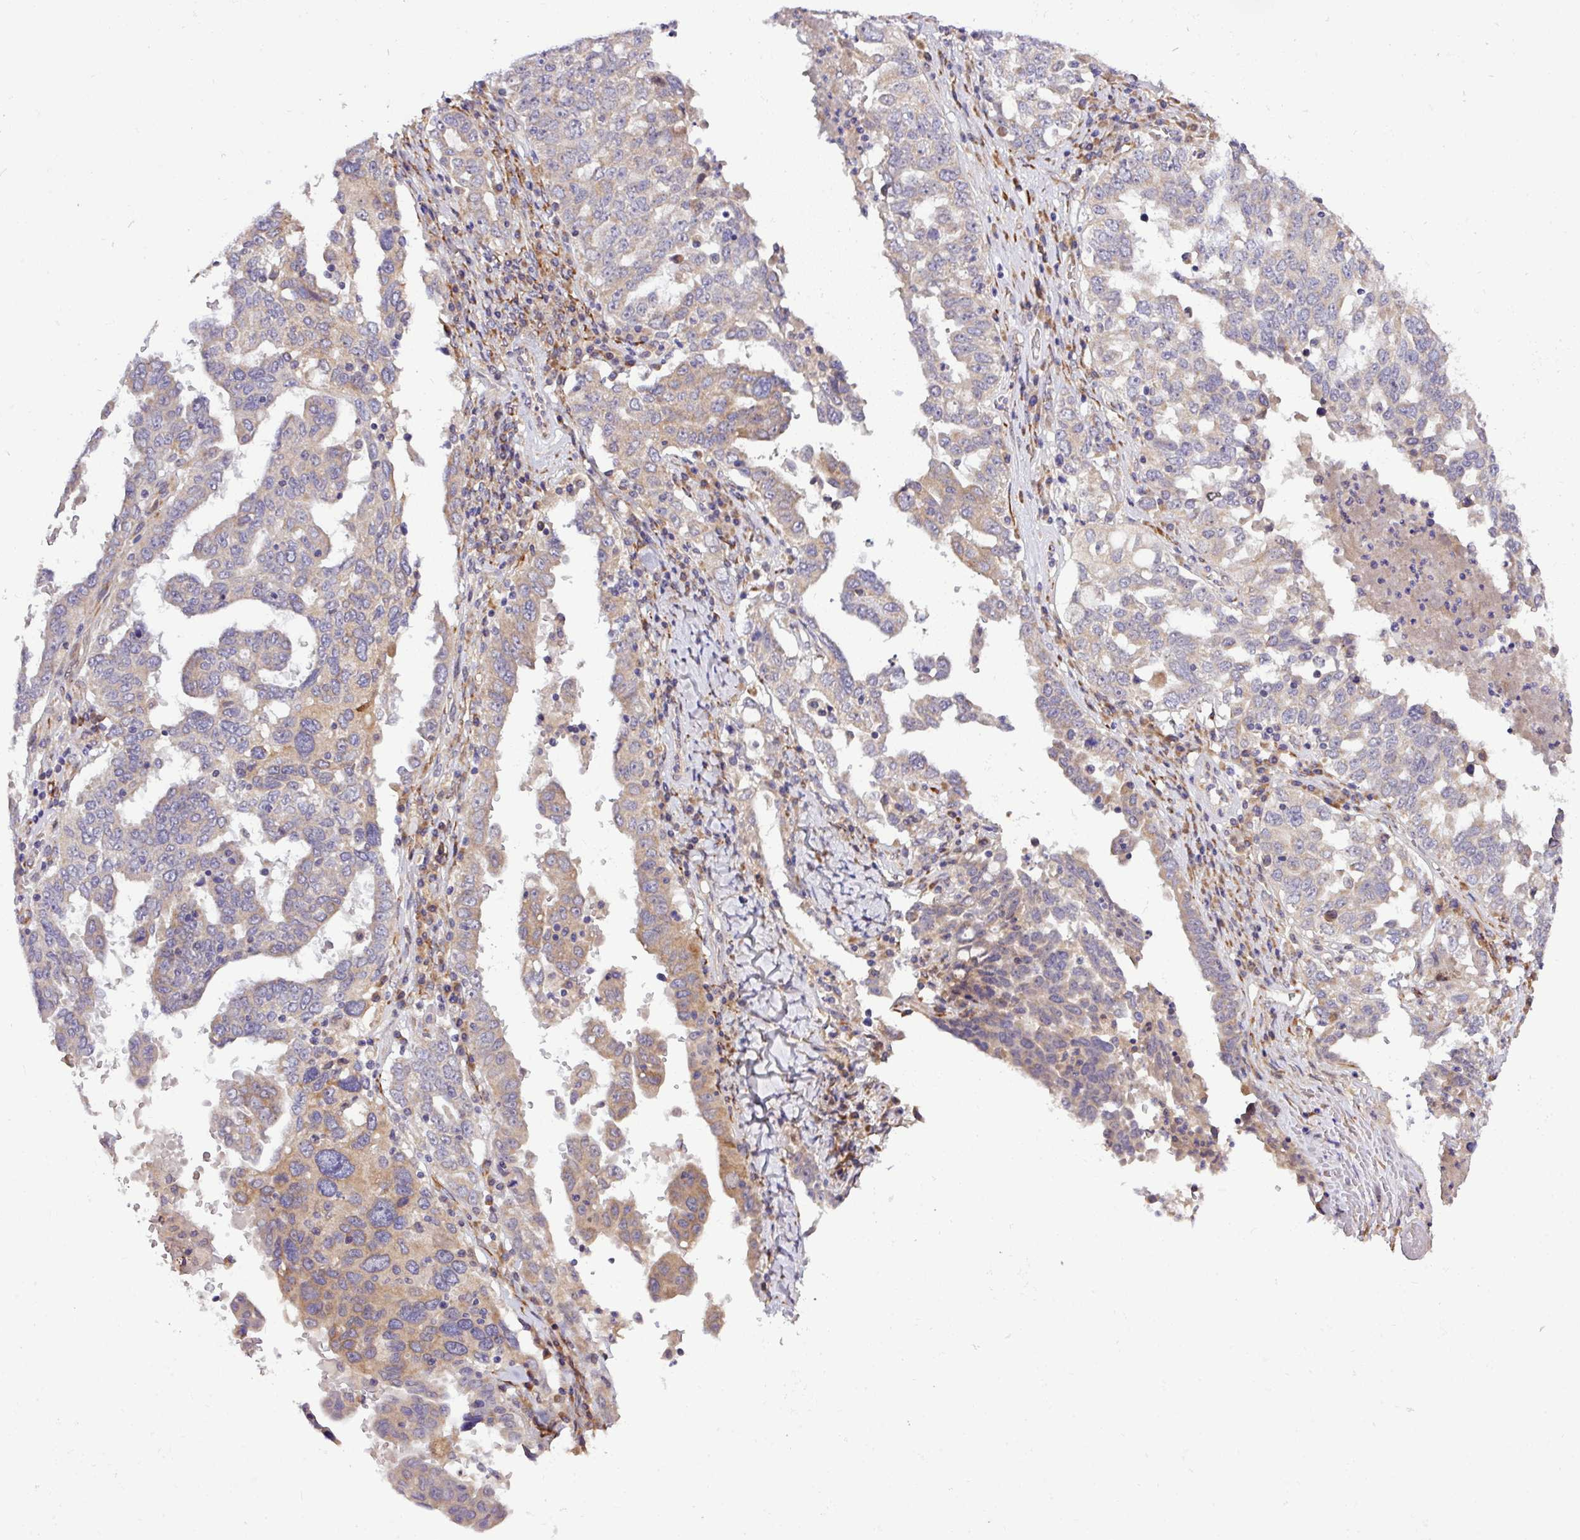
{"staining": {"intensity": "moderate", "quantity": "<25%", "location": "cytoplasmic/membranous"}, "tissue": "ovarian cancer", "cell_type": "Tumor cells", "image_type": "cancer", "snomed": [{"axis": "morphology", "description": "Carcinoma, endometroid"}, {"axis": "topography", "description": "Ovary"}], "caption": "IHC micrograph of neoplastic tissue: ovarian cancer (endometroid carcinoma) stained using immunohistochemistry (IHC) reveals low levels of moderate protein expression localized specifically in the cytoplasmic/membranous of tumor cells, appearing as a cytoplasmic/membranous brown color.", "gene": "TM2D2", "patient": {"sex": "female", "age": 62}}